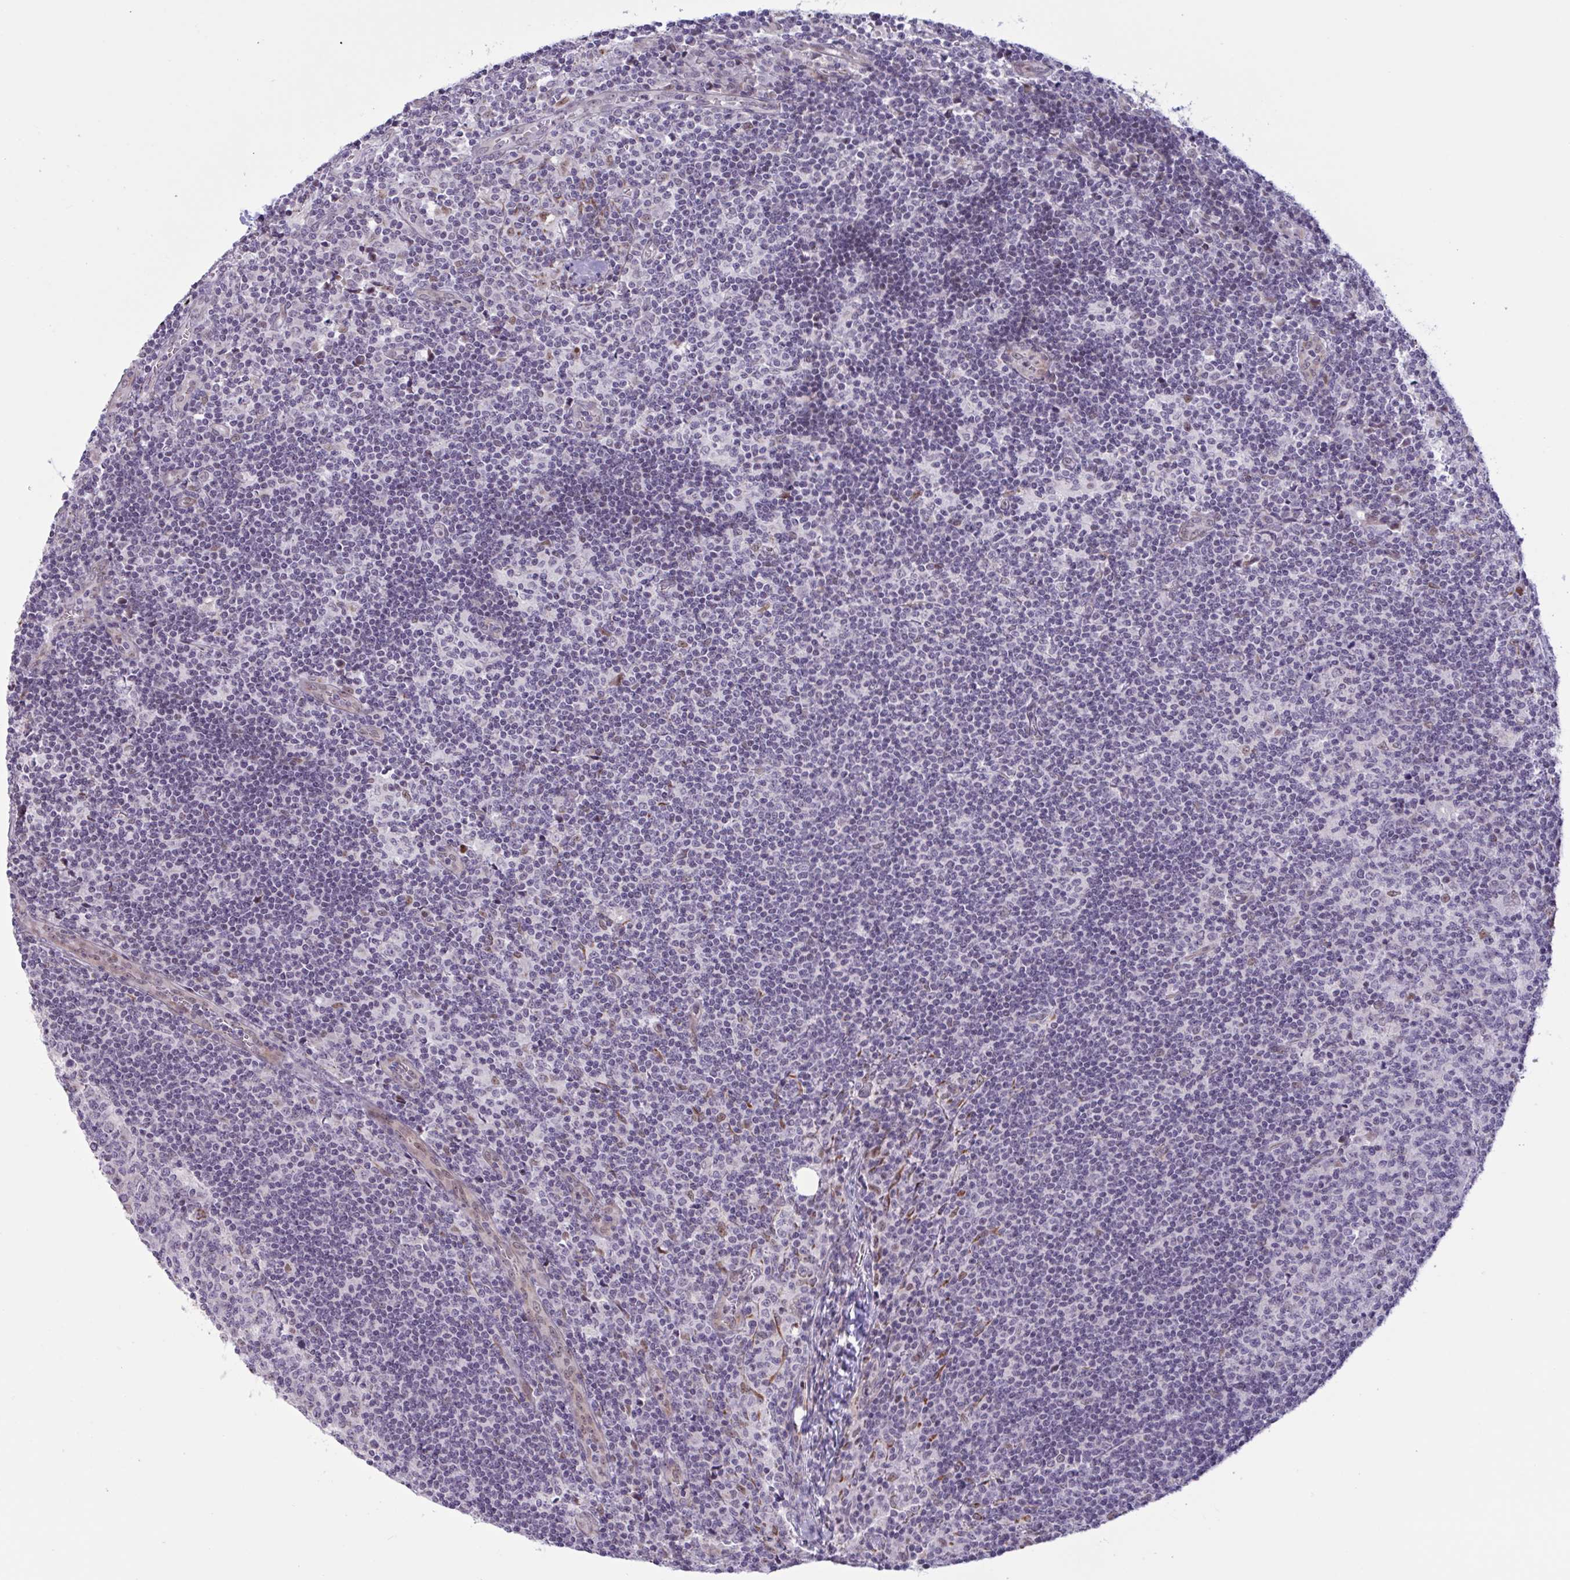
{"staining": {"intensity": "negative", "quantity": "none", "location": "none"}, "tissue": "lymph node", "cell_type": "Germinal center cells", "image_type": "normal", "snomed": [{"axis": "morphology", "description": "Normal tissue, NOS"}, {"axis": "topography", "description": "Lymph node"}], "caption": "Immunohistochemistry (IHC) micrograph of unremarkable lymph node stained for a protein (brown), which reveals no expression in germinal center cells.", "gene": "PRMT6", "patient": {"sex": "female", "age": 45}}